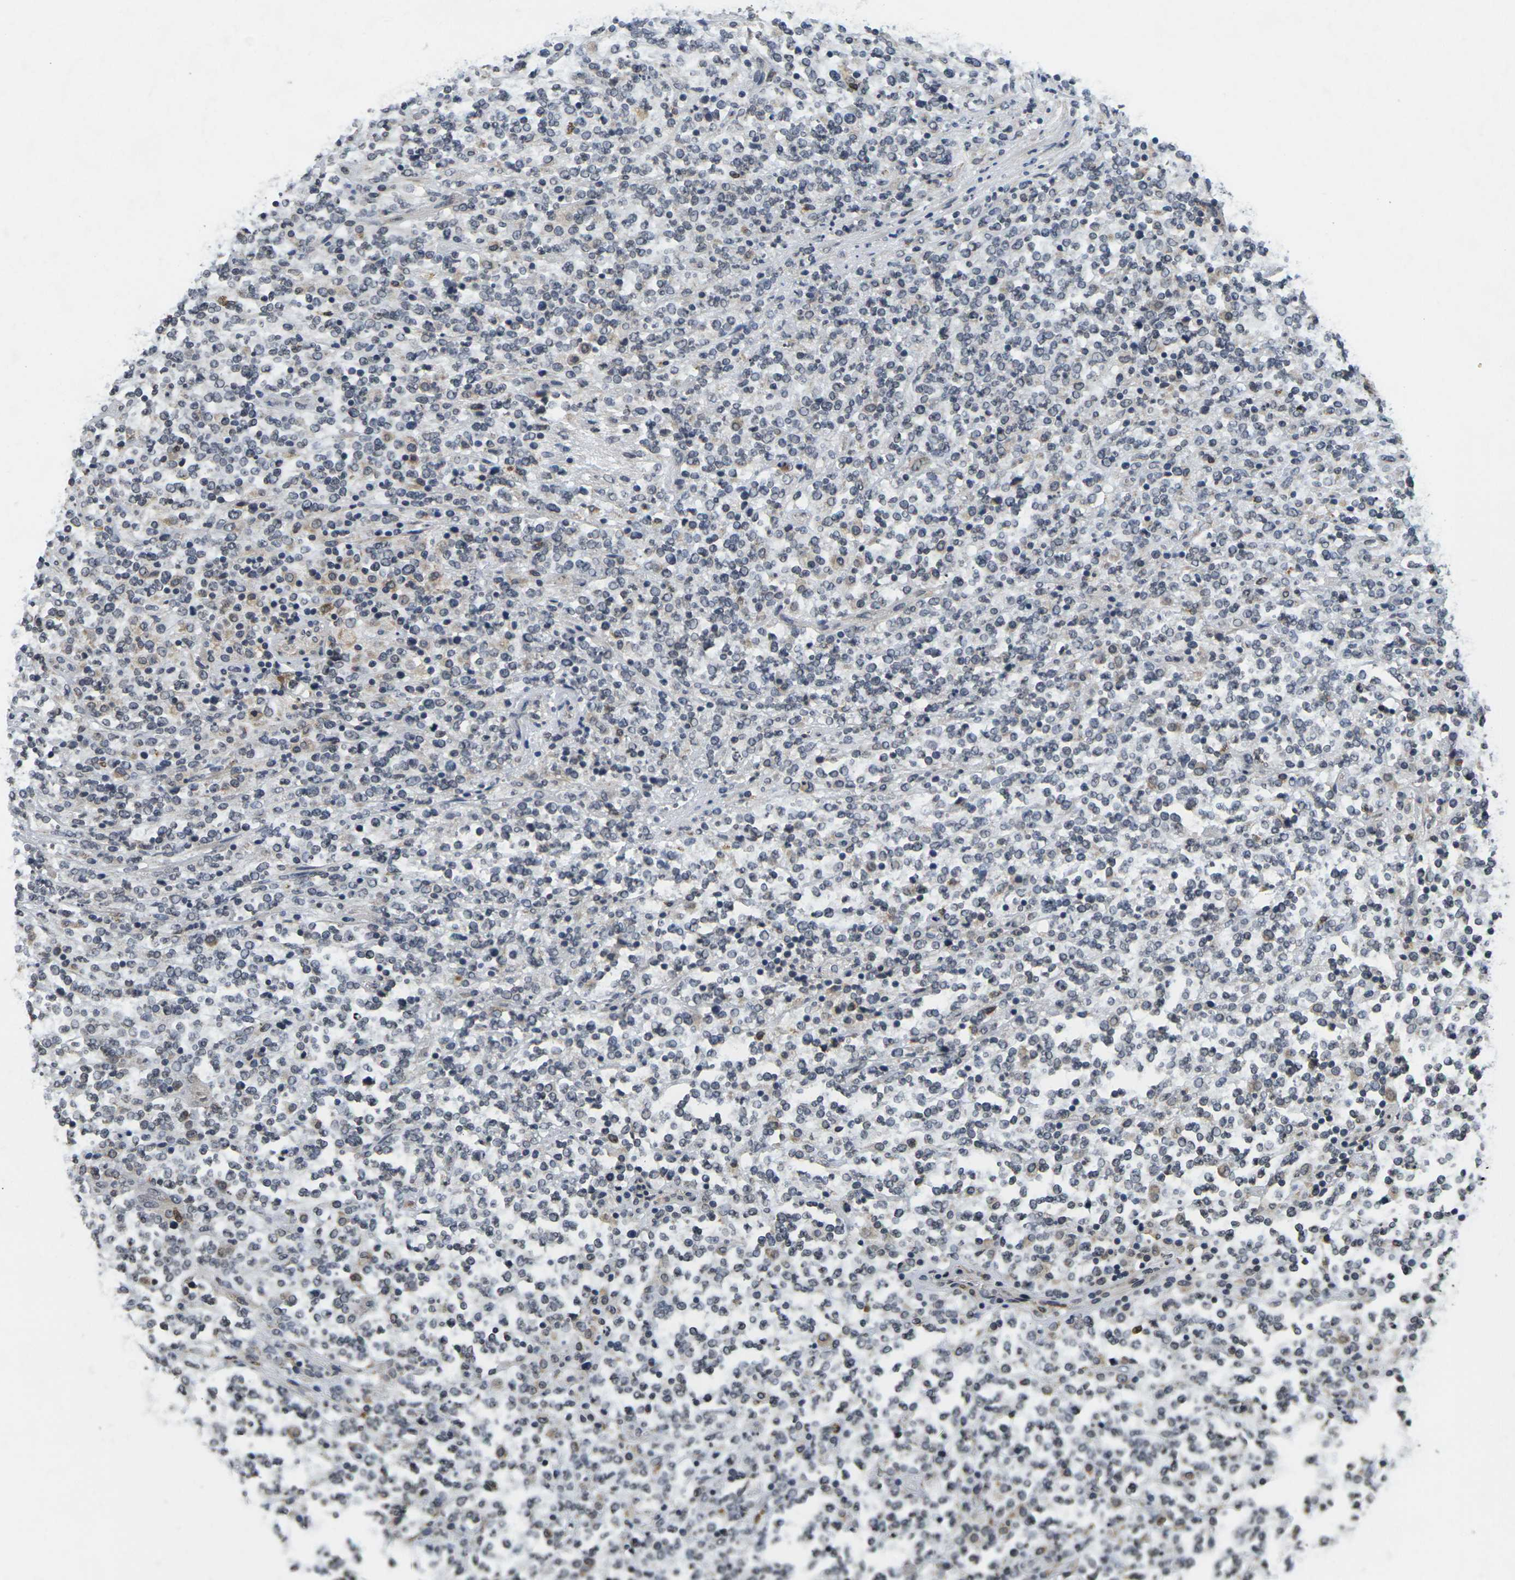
{"staining": {"intensity": "negative", "quantity": "none", "location": "none"}, "tissue": "lymphoma", "cell_type": "Tumor cells", "image_type": "cancer", "snomed": [{"axis": "morphology", "description": "Malignant lymphoma, non-Hodgkin's type, High grade"}, {"axis": "topography", "description": "Soft tissue"}], "caption": "Immunohistochemistry of malignant lymphoma, non-Hodgkin's type (high-grade) demonstrates no positivity in tumor cells. Nuclei are stained in blue.", "gene": "C1QC", "patient": {"sex": "male", "age": 18}}